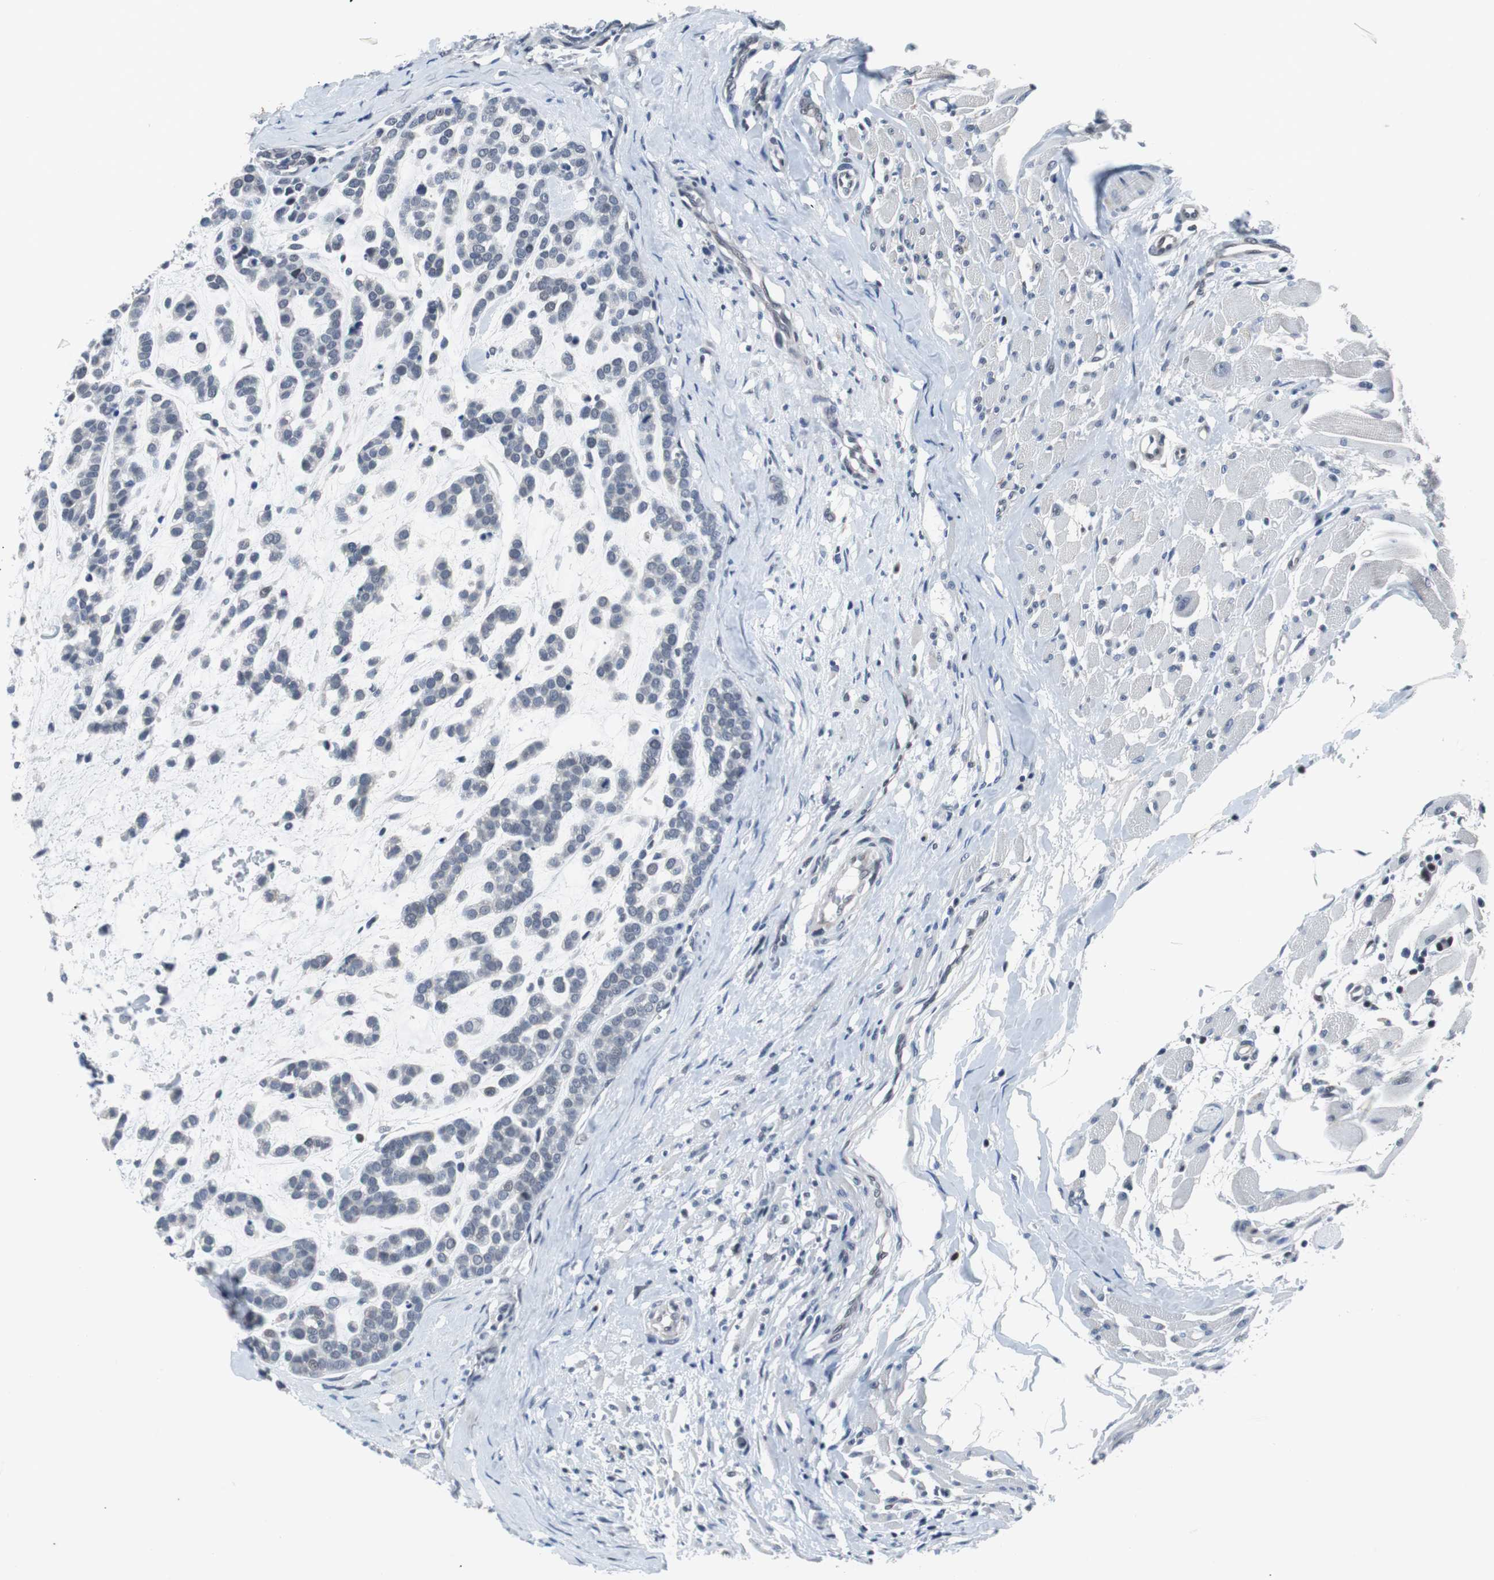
{"staining": {"intensity": "weak", "quantity": "<25%", "location": "nuclear"}, "tissue": "head and neck cancer", "cell_type": "Tumor cells", "image_type": "cancer", "snomed": [{"axis": "morphology", "description": "Adenocarcinoma, NOS"}, {"axis": "morphology", "description": "Adenoma, NOS"}, {"axis": "topography", "description": "Head-Neck"}], "caption": "There is no significant positivity in tumor cells of head and neck cancer (adenoma).", "gene": "TP63", "patient": {"sex": "female", "age": 55}}